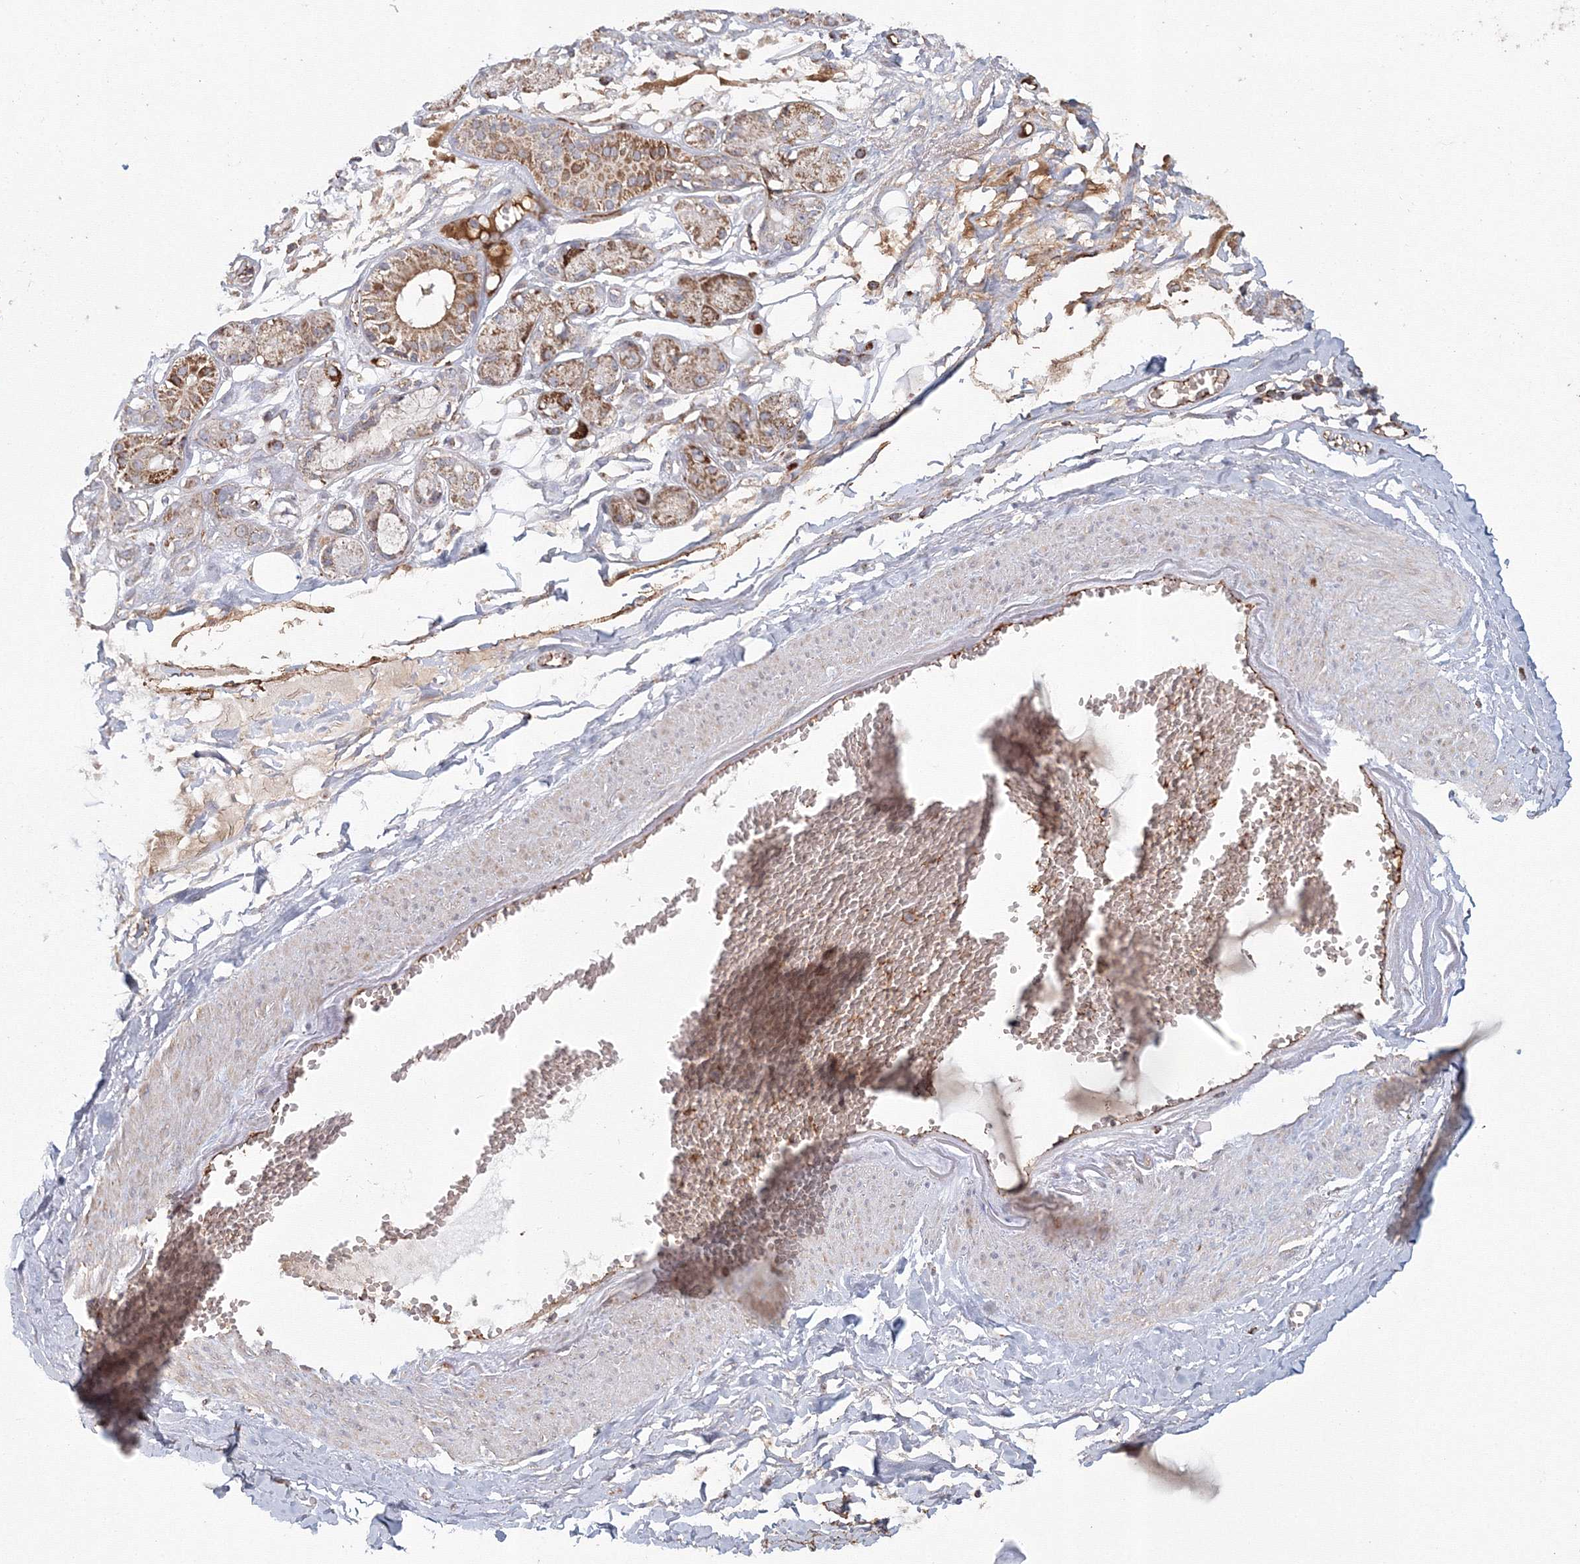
{"staining": {"intensity": "negative", "quantity": "none", "location": "none"}, "tissue": "soft tissue", "cell_type": "Chondrocytes", "image_type": "normal", "snomed": [{"axis": "morphology", "description": "Normal tissue, NOS"}, {"axis": "morphology", "description": "Inflammation, NOS"}, {"axis": "topography", "description": "Salivary gland"}, {"axis": "topography", "description": "Peripheral nerve tissue"}], "caption": "Protein analysis of unremarkable soft tissue reveals no significant positivity in chondrocytes.", "gene": "GRPEL1", "patient": {"sex": "female", "age": 75}}